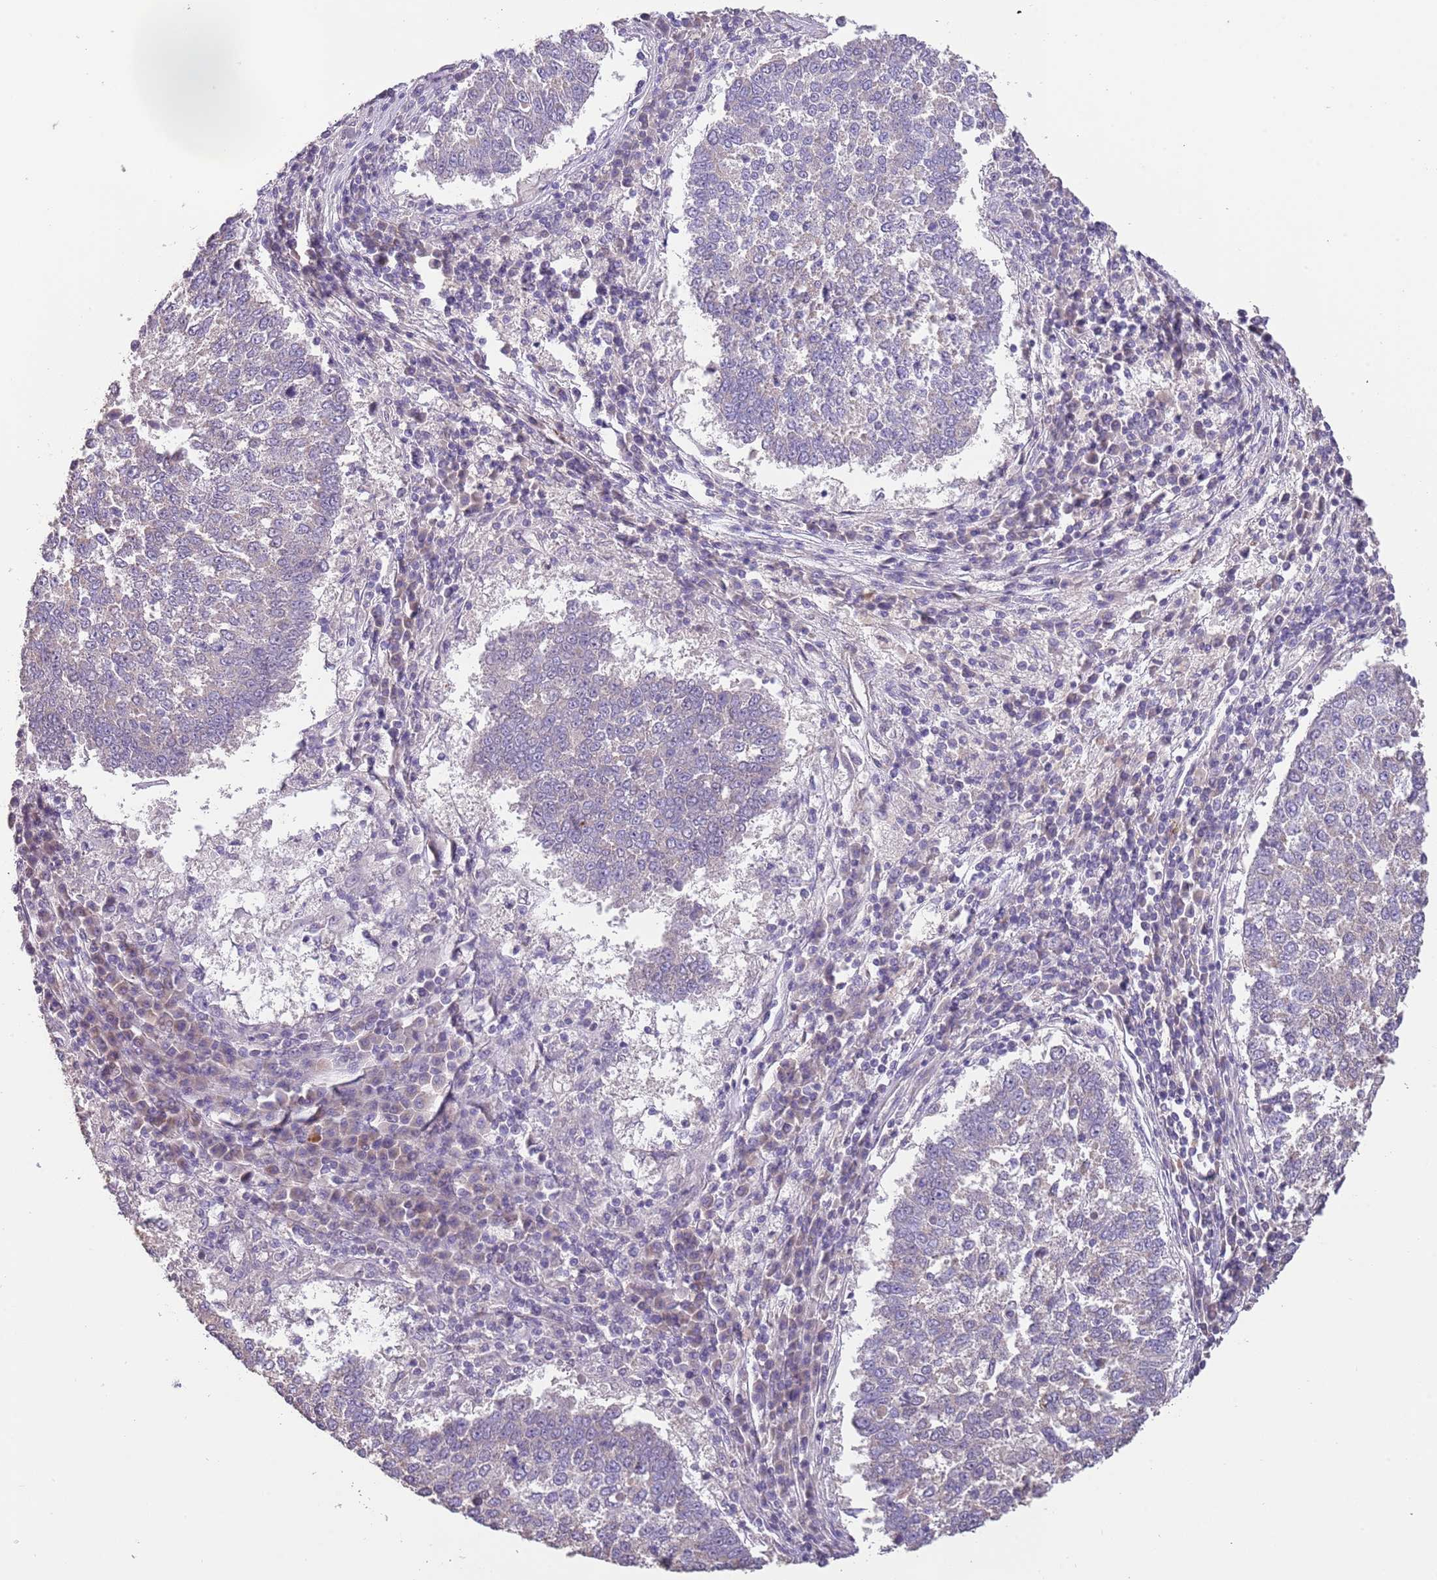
{"staining": {"intensity": "negative", "quantity": "none", "location": "none"}, "tissue": "lung cancer", "cell_type": "Tumor cells", "image_type": "cancer", "snomed": [{"axis": "morphology", "description": "Squamous cell carcinoma, NOS"}, {"axis": "topography", "description": "Lung"}], "caption": "Immunohistochemical staining of lung squamous cell carcinoma shows no significant positivity in tumor cells.", "gene": "ZNF658", "patient": {"sex": "male", "age": 73}}